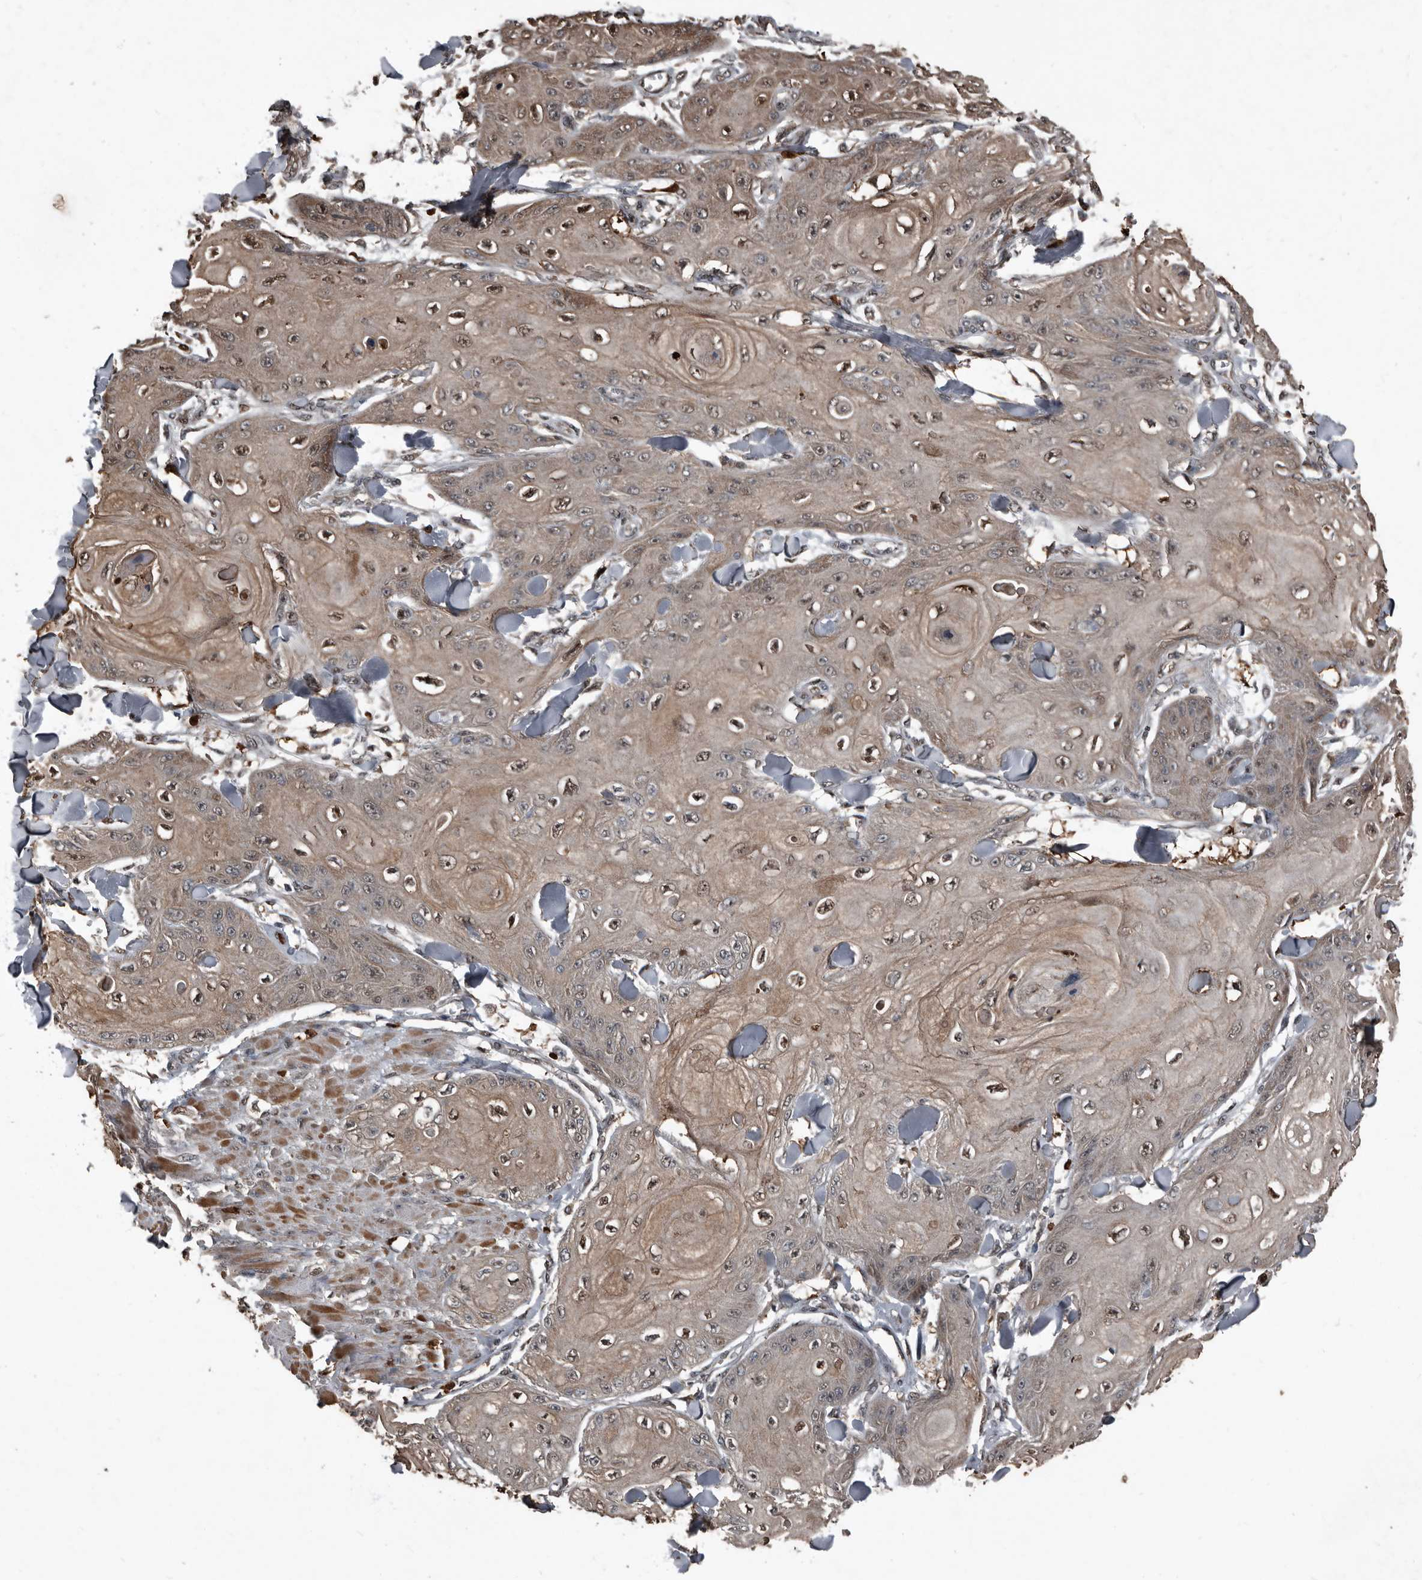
{"staining": {"intensity": "weak", "quantity": ">75%", "location": "cytoplasmic/membranous,nuclear"}, "tissue": "skin cancer", "cell_type": "Tumor cells", "image_type": "cancer", "snomed": [{"axis": "morphology", "description": "Squamous cell carcinoma, NOS"}, {"axis": "topography", "description": "Skin"}], "caption": "The immunohistochemical stain labels weak cytoplasmic/membranous and nuclear positivity in tumor cells of skin squamous cell carcinoma tissue.", "gene": "FSBP", "patient": {"sex": "male", "age": 74}}